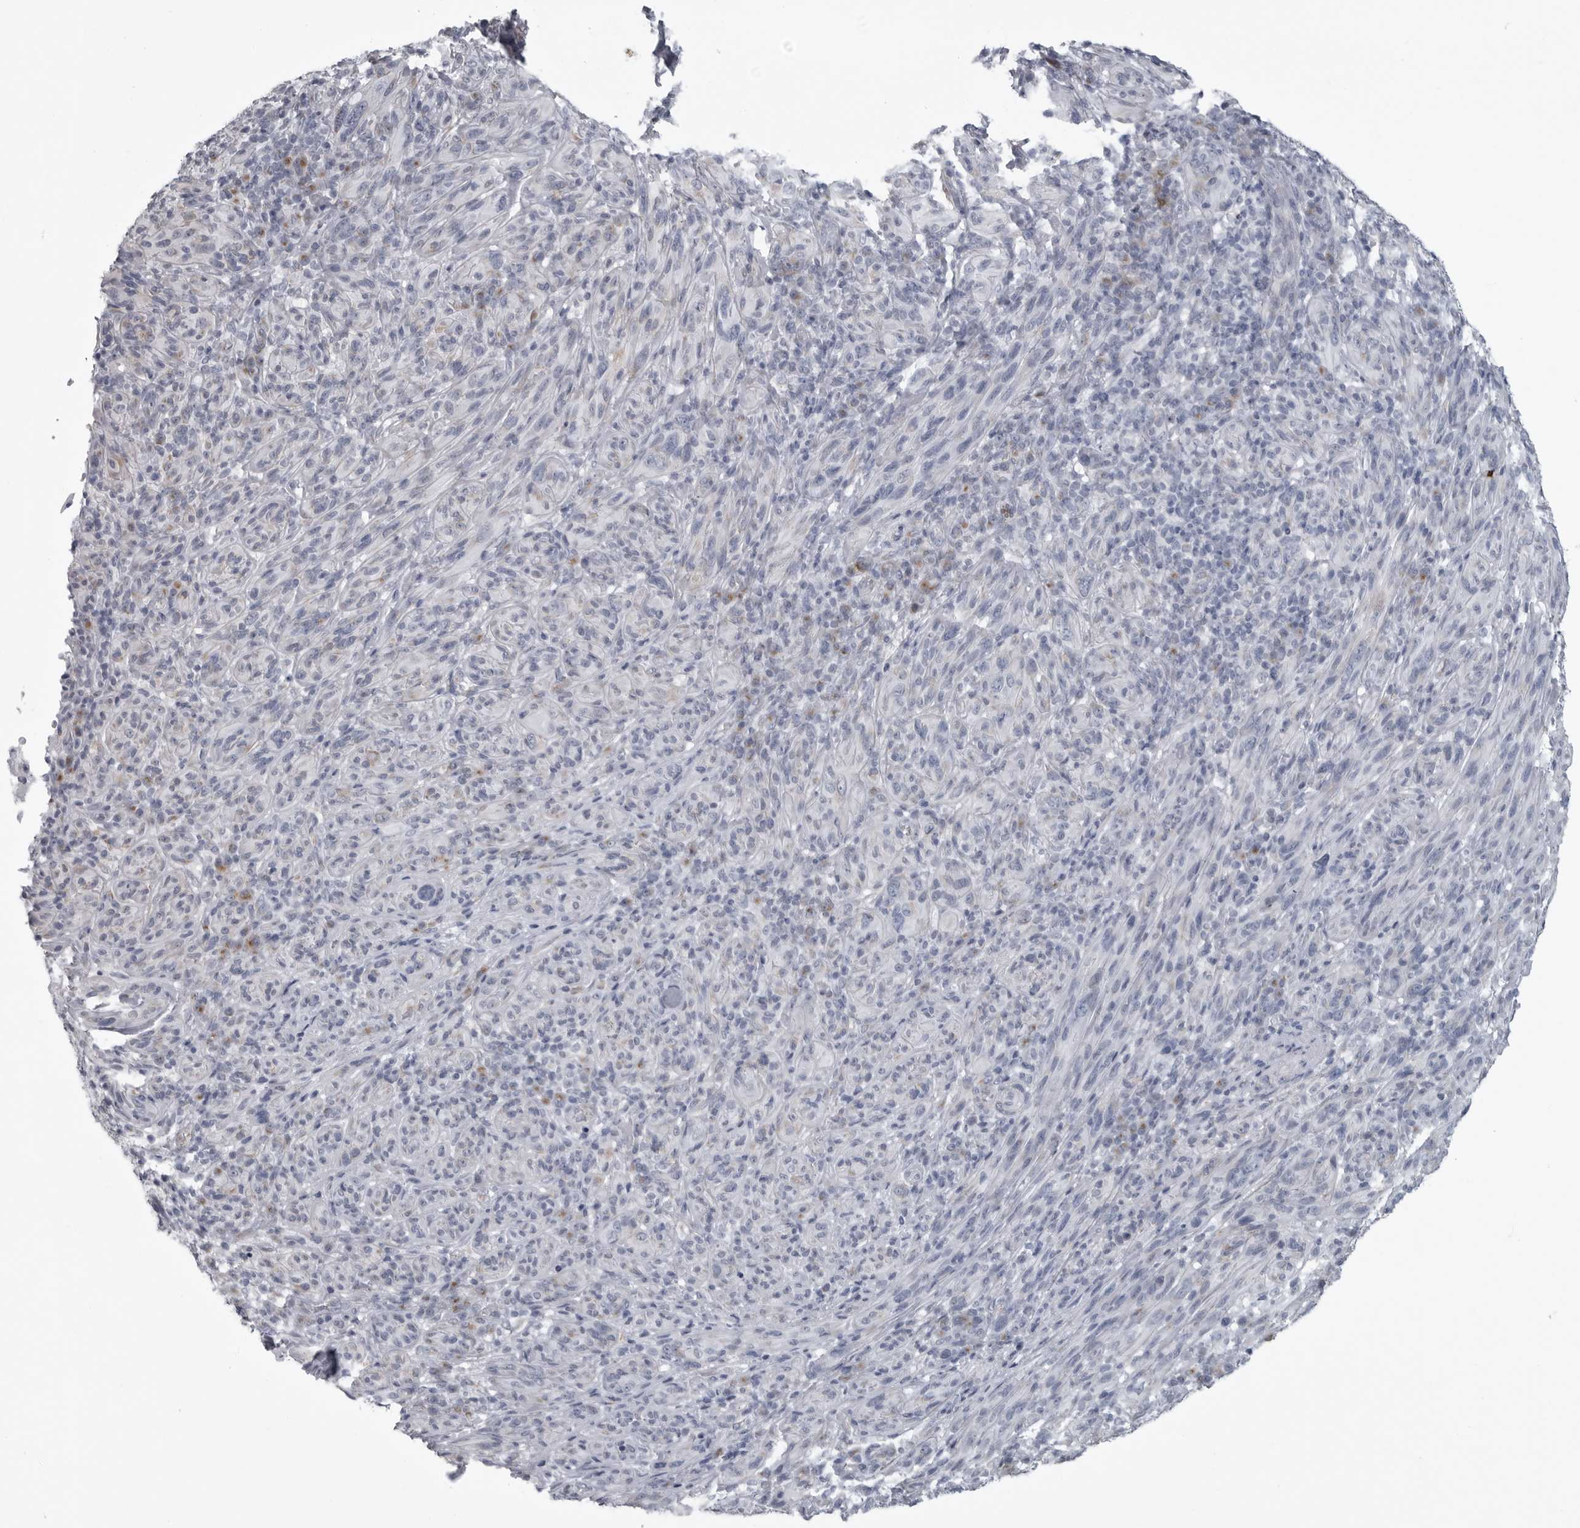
{"staining": {"intensity": "negative", "quantity": "none", "location": "none"}, "tissue": "melanoma", "cell_type": "Tumor cells", "image_type": "cancer", "snomed": [{"axis": "morphology", "description": "Malignant melanoma, NOS"}, {"axis": "topography", "description": "Skin of head"}], "caption": "IHC micrograph of neoplastic tissue: melanoma stained with DAB (3,3'-diaminobenzidine) displays no significant protein staining in tumor cells.", "gene": "MYOC", "patient": {"sex": "male", "age": 96}}